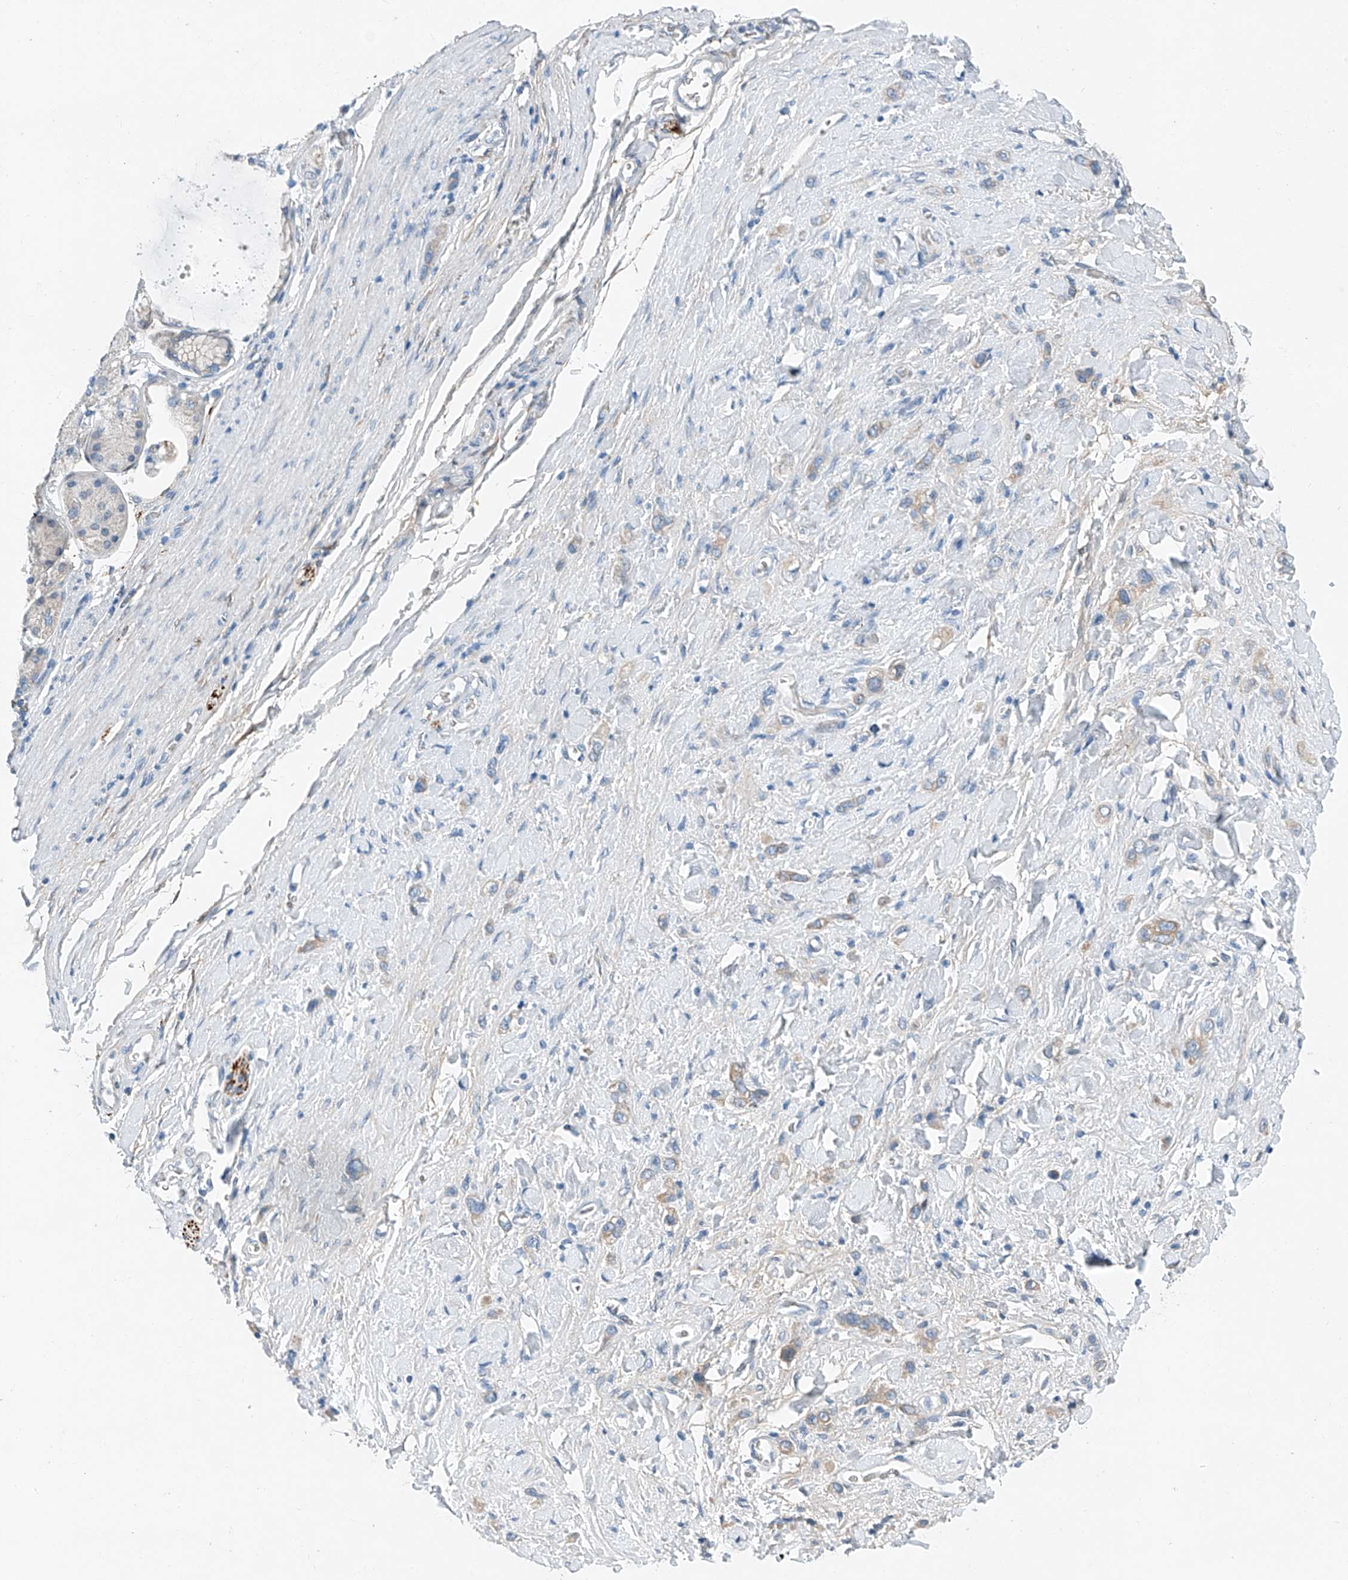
{"staining": {"intensity": "weak", "quantity": "<25%", "location": "cytoplasmic/membranous"}, "tissue": "stomach cancer", "cell_type": "Tumor cells", "image_type": "cancer", "snomed": [{"axis": "morphology", "description": "Adenocarcinoma, NOS"}, {"axis": "topography", "description": "Stomach"}], "caption": "Tumor cells are negative for brown protein staining in adenocarcinoma (stomach).", "gene": "MDGA1", "patient": {"sex": "female", "age": 65}}